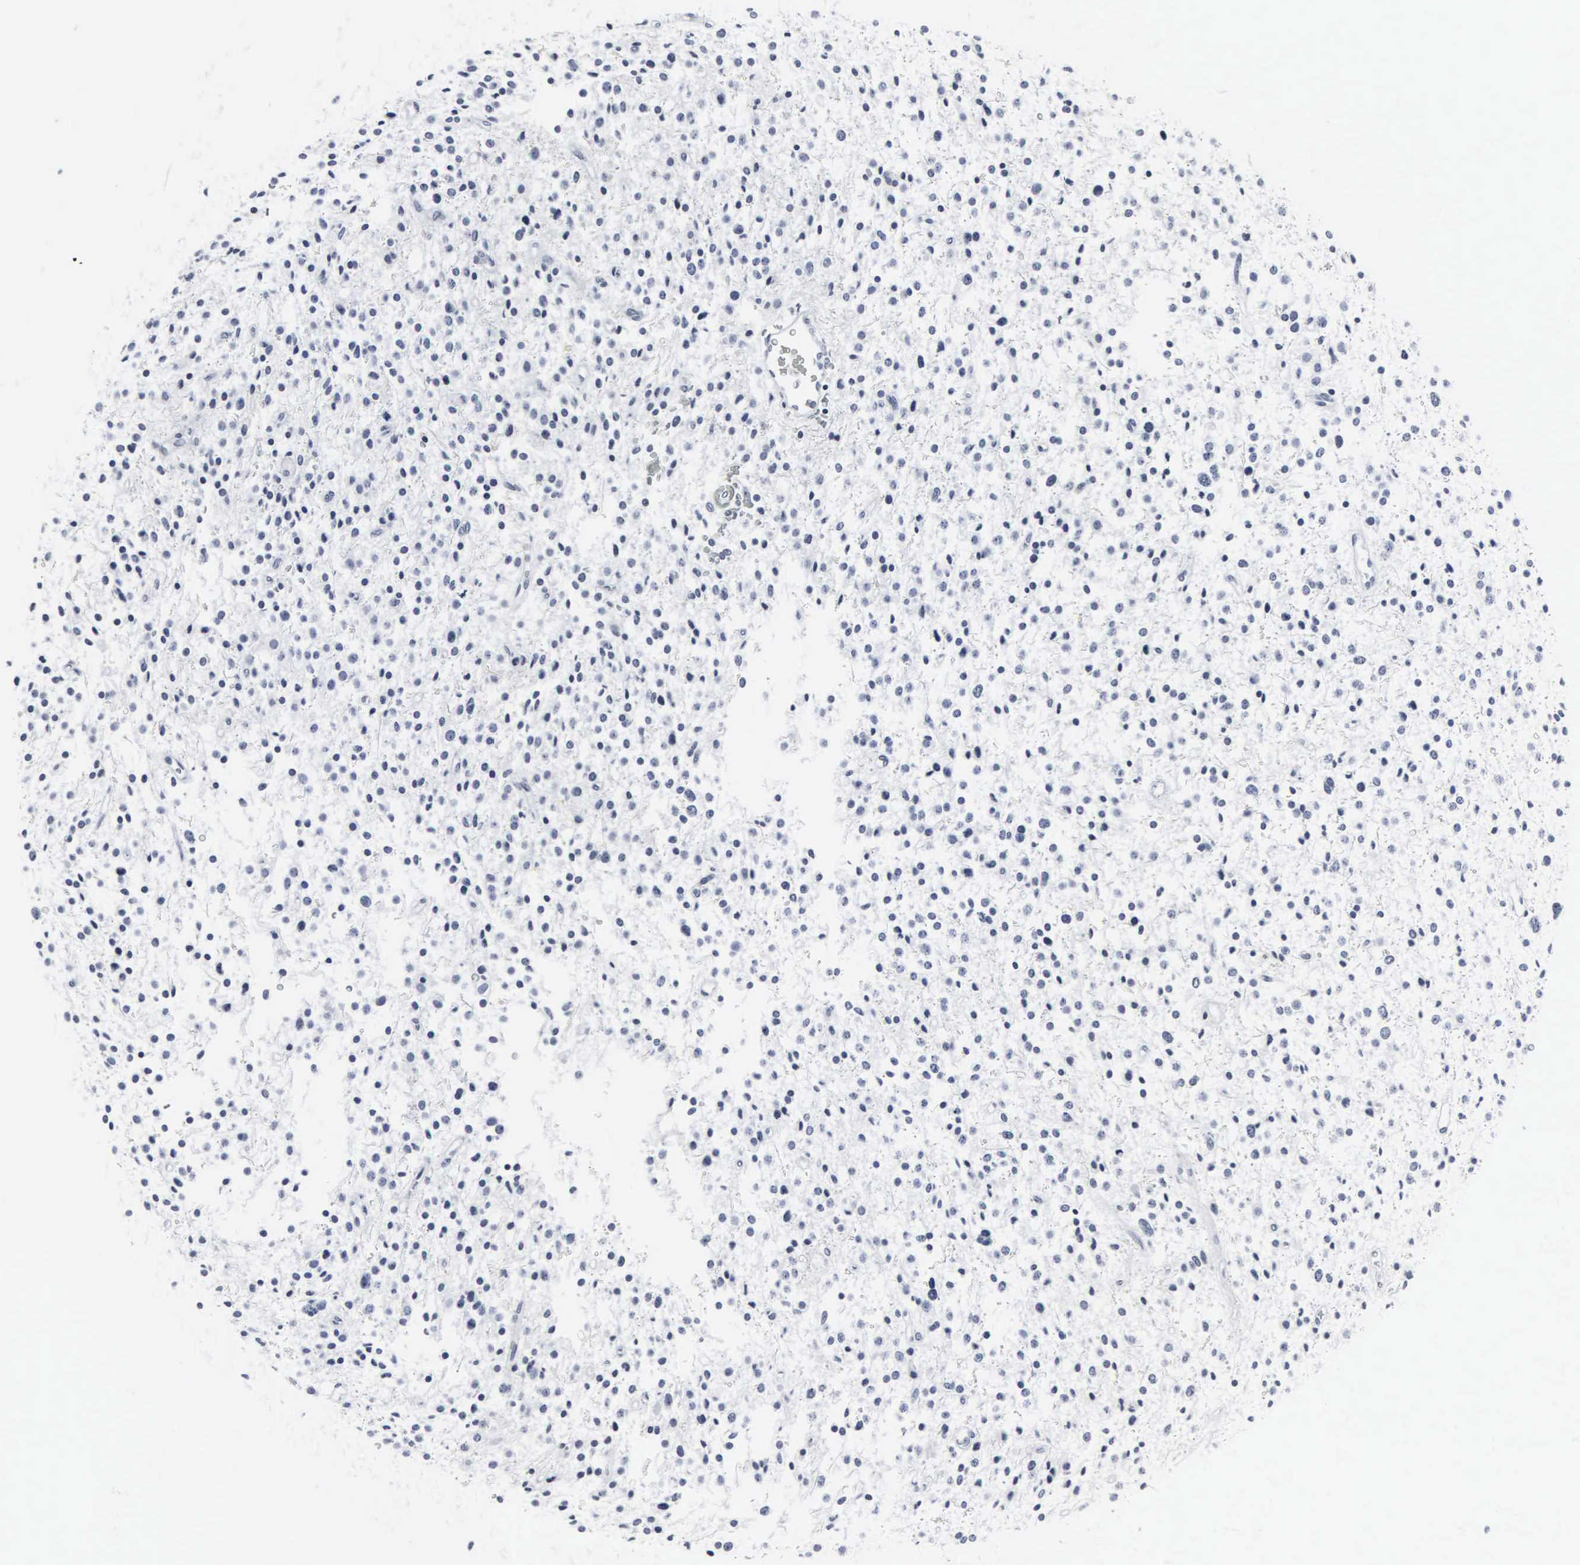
{"staining": {"intensity": "negative", "quantity": "none", "location": "none"}, "tissue": "glioma", "cell_type": "Tumor cells", "image_type": "cancer", "snomed": [{"axis": "morphology", "description": "Glioma, malignant, Low grade"}, {"axis": "topography", "description": "Brain"}], "caption": "There is no significant staining in tumor cells of low-grade glioma (malignant).", "gene": "DGCR2", "patient": {"sex": "female", "age": 36}}